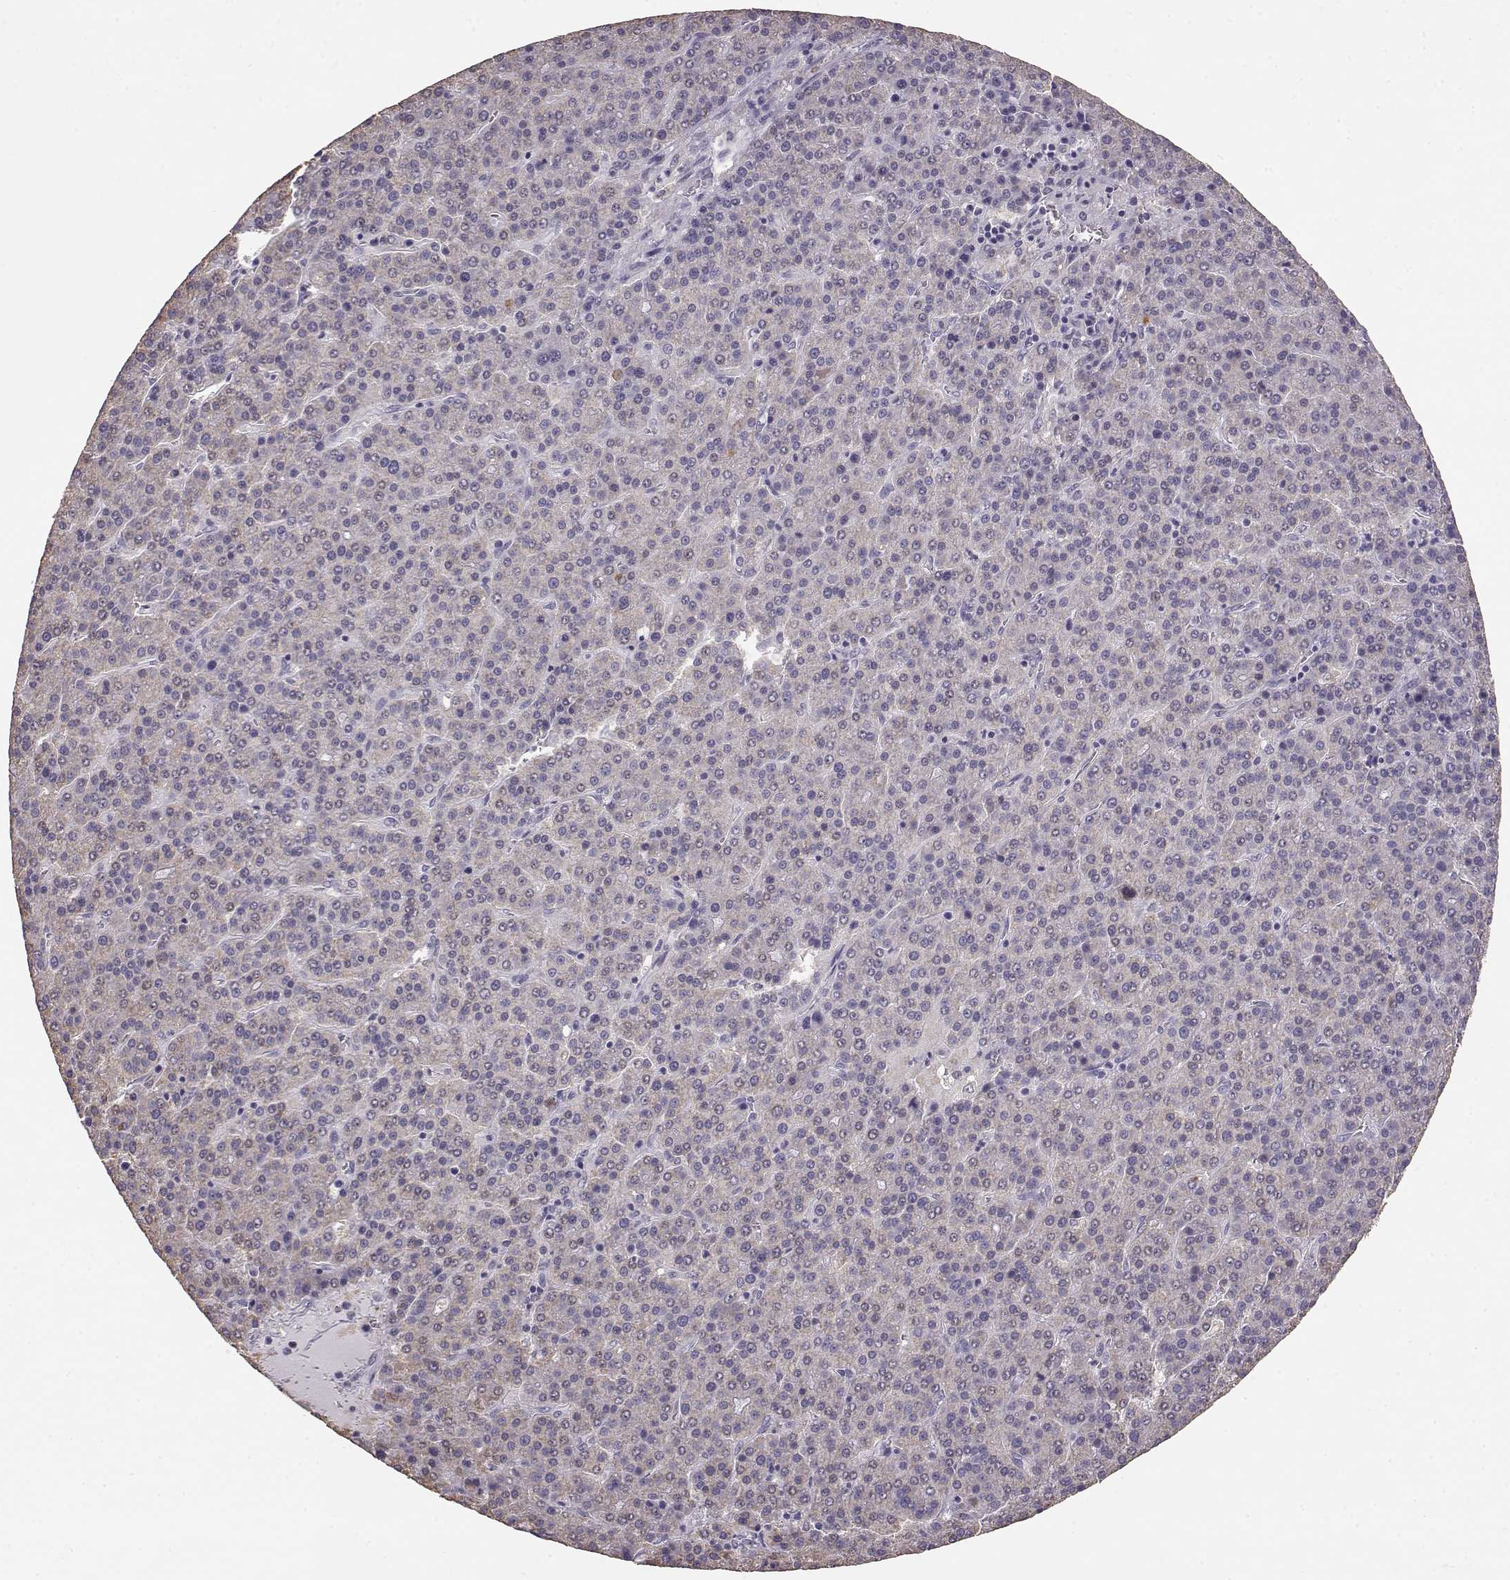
{"staining": {"intensity": "weak", "quantity": "<25%", "location": "cytoplasmic/membranous"}, "tissue": "liver cancer", "cell_type": "Tumor cells", "image_type": "cancer", "snomed": [{"axis": "morphology", "description": "Carcinoma, Hepatocellular, NOS"}, {"axis": "topography", "description": "Liver"}], "caption": "Immunohistochemistry (IHC) photomicrograph of liver hepatocellular carcinoma stained for a protein (brown), which exhibits no staining in tumor cells.", "gene": "GABRG3", "patient": {"sex": "female", "age": 58}}